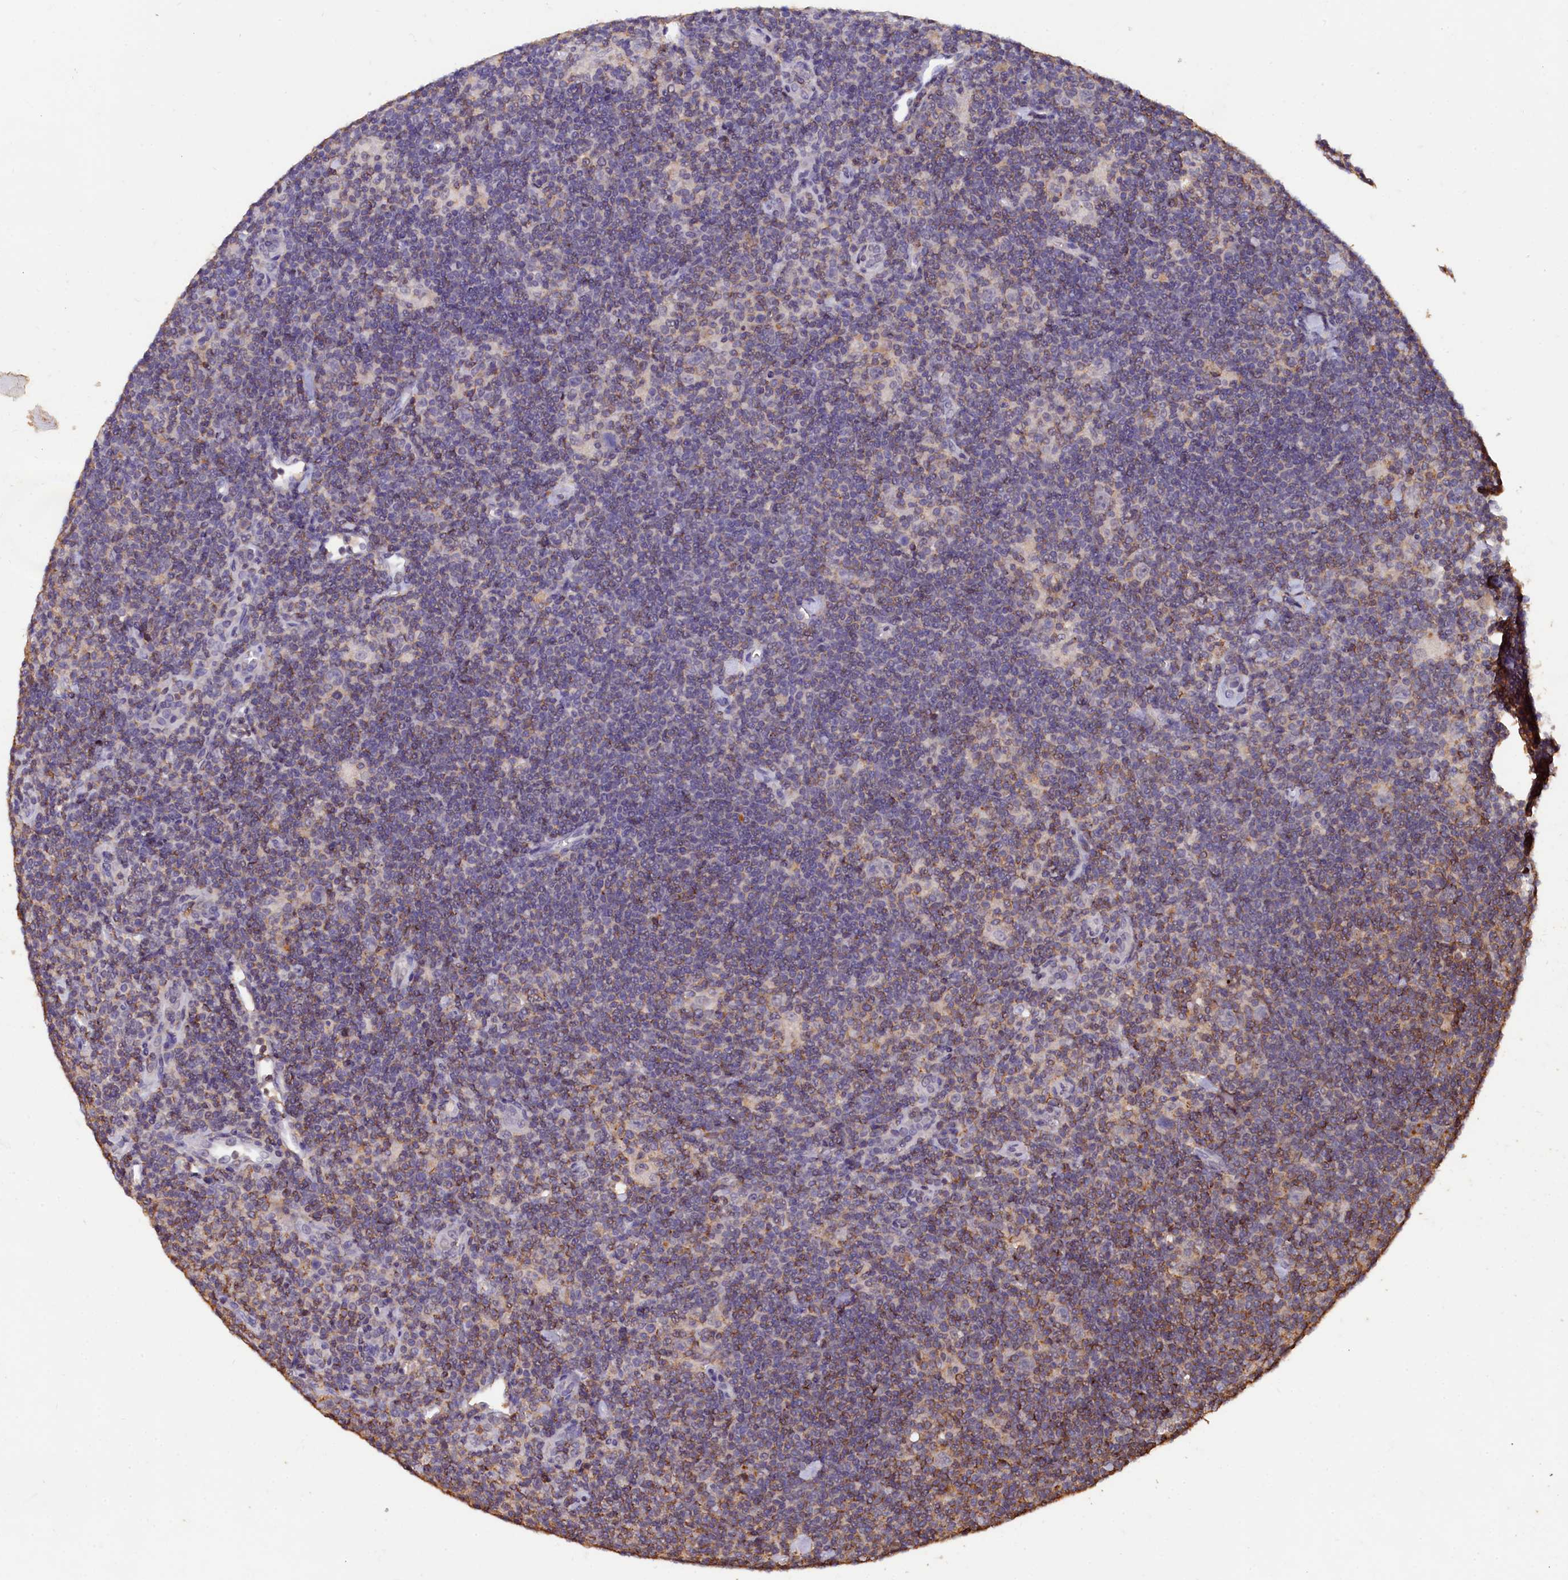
{"staining": {"intensity": "negative", "quantity": "none", "location": "none"}, "tissue": "lymphoma", "cell_type": "Tumor cells", "image_type": "cancer", "snomed": [{"axis": "morphology", "description": "Hodgkin's disease, NOS"}, {"axis": "topography", "description": "Lymph node"}], "caption": "Tumor cells are negative for brown protein staining in Hodgkin's disease.", "gene": "CSTPP1", "patient": {"sex": "female", "age": 57}}